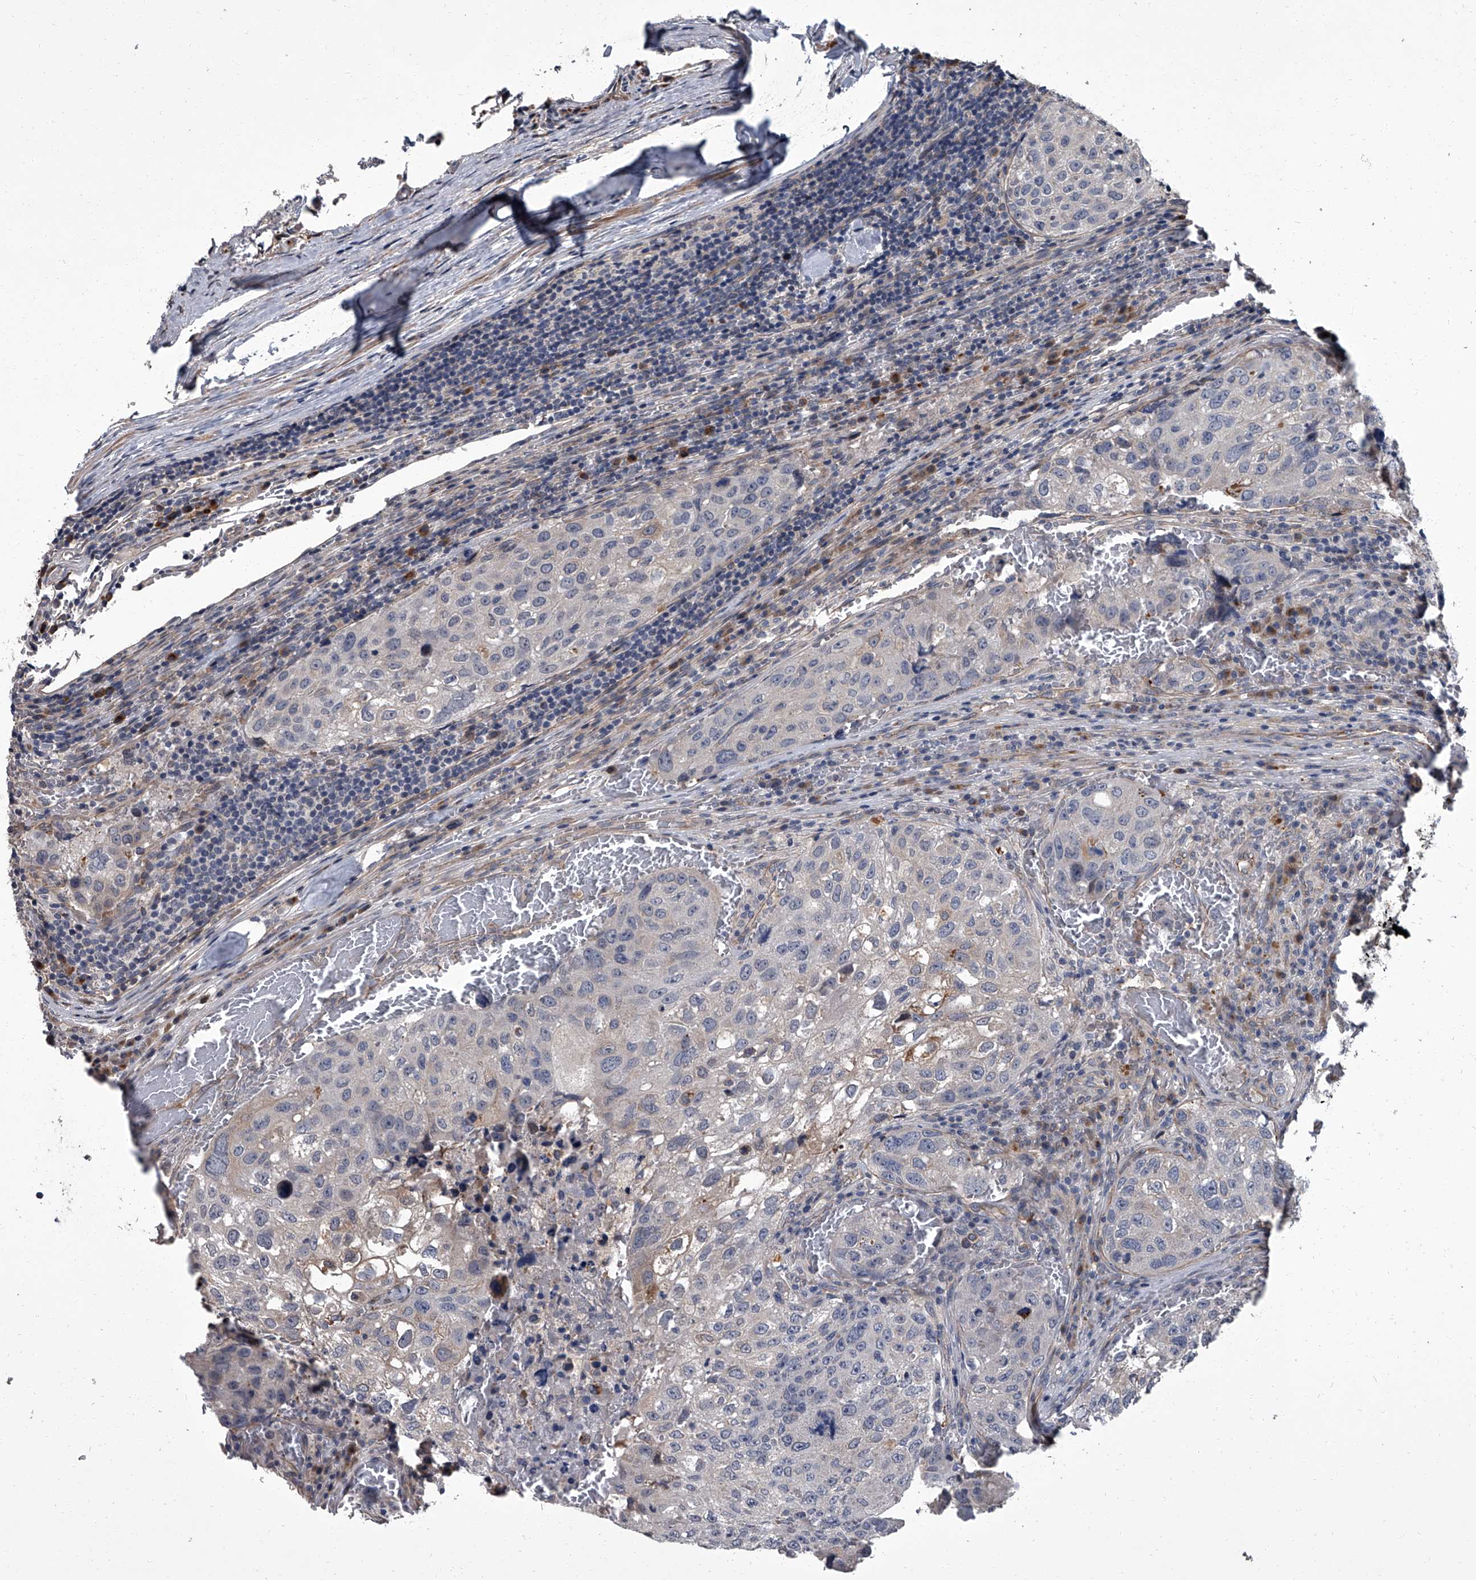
{"staining": {"intensity": "negative", "quantity": "none", "location": "none"}, "tissue": "urothelial cancer", "cell_type": "Tumor cells", "image_type": "cancer", "snomed": [{"axis": "morphology", "description": "Urothelial carcinoma, High grade"}, {"axis": "topography", "description": "Lymph node"}, {"axis": "topography", "description": "Urinary bladder"}], "caption": "IHC of urothelial carcinoma (high-grade) shows no expression in tumor cells. (DAB (3,3'-diaminobenzidine) IHC visualized using brightfield microscopy, high magnification).", "gene": "SIRT4", "patient": {"sex": "male", "age": 51}}